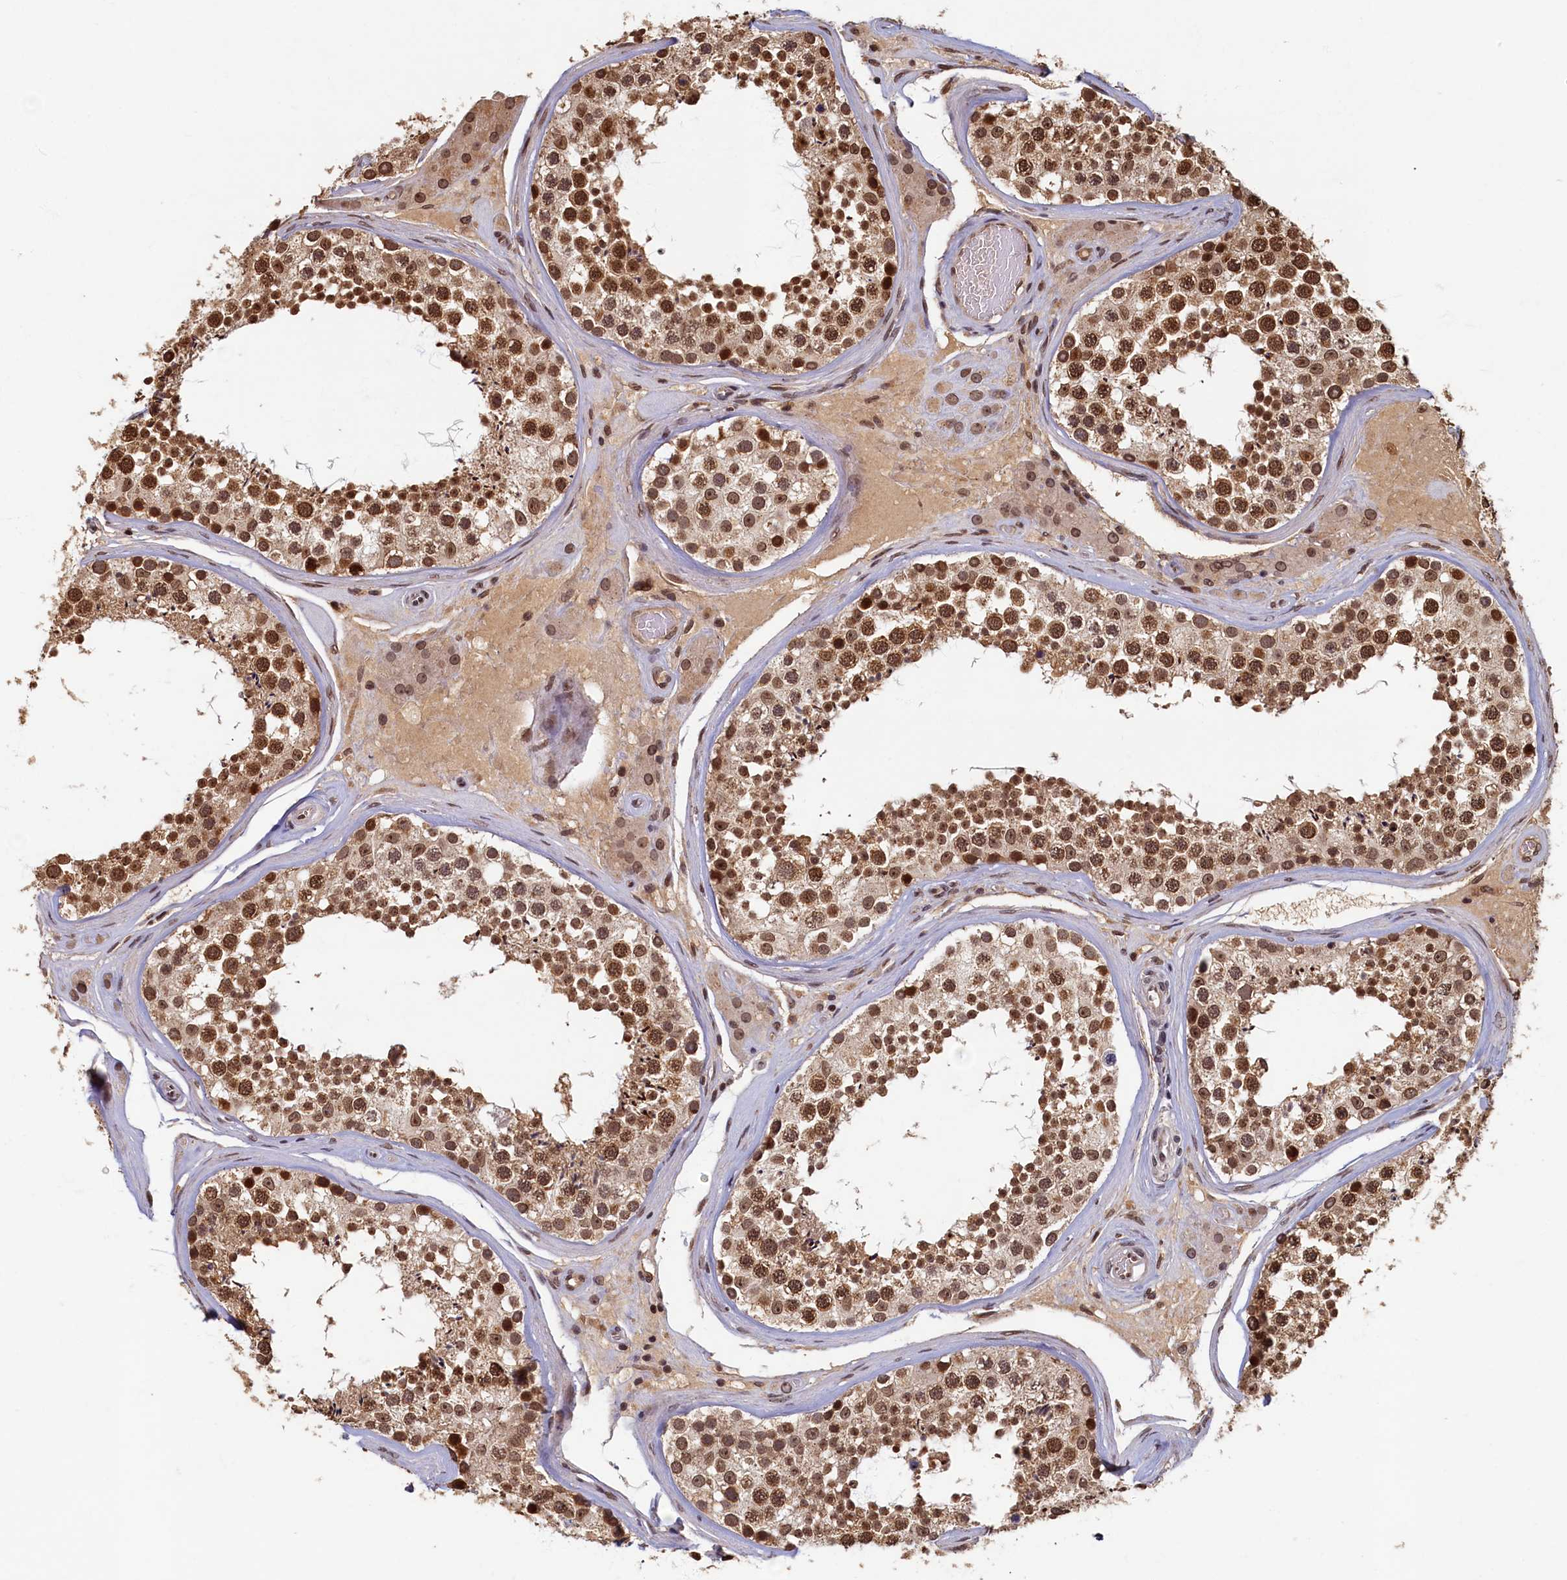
{"staining": {"intensity": "strong", "quantity": ">75%", "location": "cytoplasmic/membranous,nuclear"}, "tissue": "testis", "cell_type": "Cells in seminiferous ducts", "image_type": "normal", "snomed": [{"axis": "morphology", "description": "Normal tissue, NOS"}, {"axis": "topography", "description": "Testis"}], "caption": "Testis was stained to show a protein in brown. There is high levels of strong cytoplasmic/membranous,nuclear expression in approximately >75% of cells in seminiferous ducts.", "gene": "CKAP2L", "patient": {"sex": "male", "age": 46}}